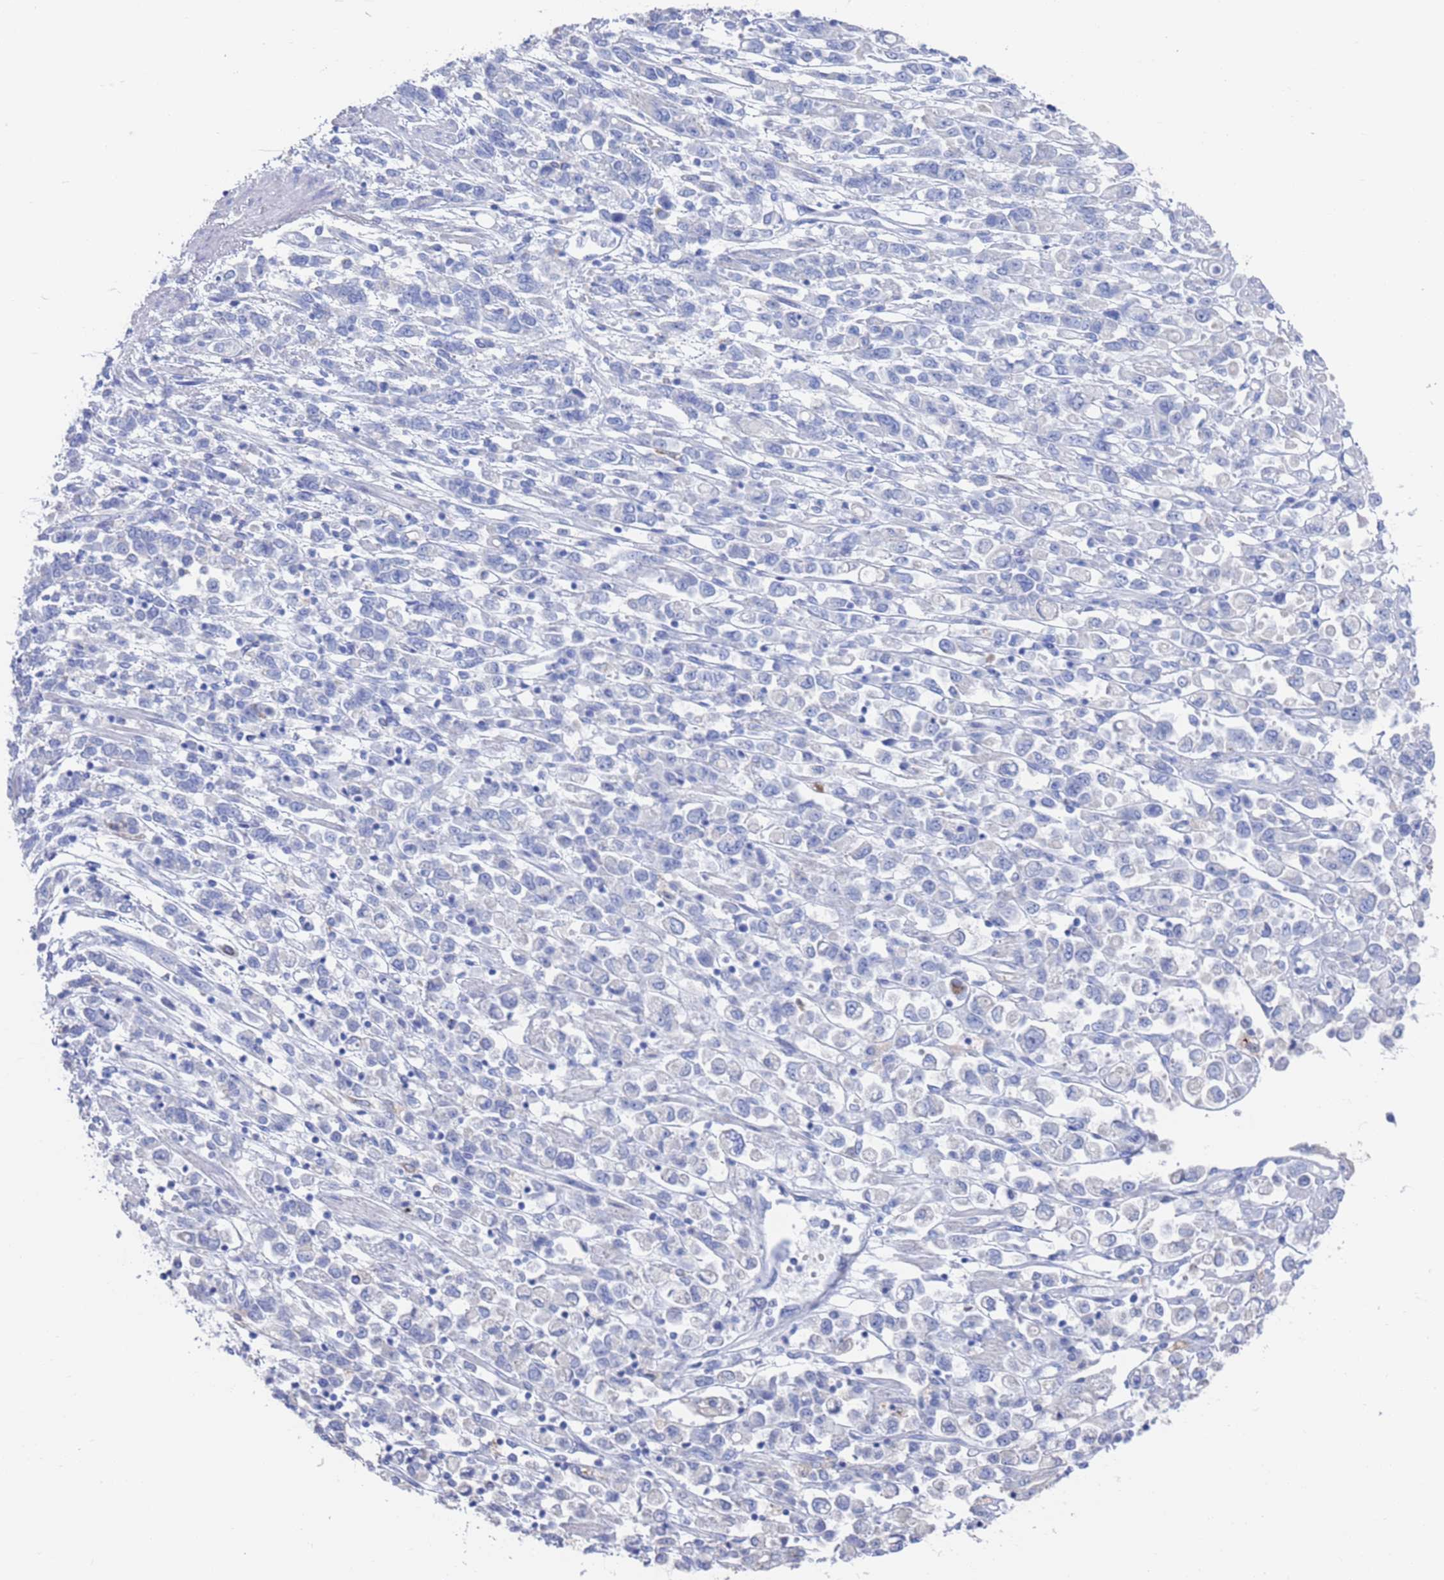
{"staining": {"intensity": "negative", "quantity": "none", "location": "none"}, "tissue": "stomach cancer", "cell_type": "Tumor cells", "image_type": "cancer", "snomed": [{"axis": "morphology", "description": "Adenocarcinoma, NOS"}, {"axis": "topography", "description": "Stomach"}], "caption": "Immunohistochemistry (IHC) photomicrograph of stomach cancer (adenocarcinoma) stained for a protein (brown), which demonstrates no expression in tumor cells. The staining is performed using DAB brown chromogen with nuclei counter-stained in using hematoxylin.", "gene": "FUCA1", "patient": {"sex": "female", "age": 76}}